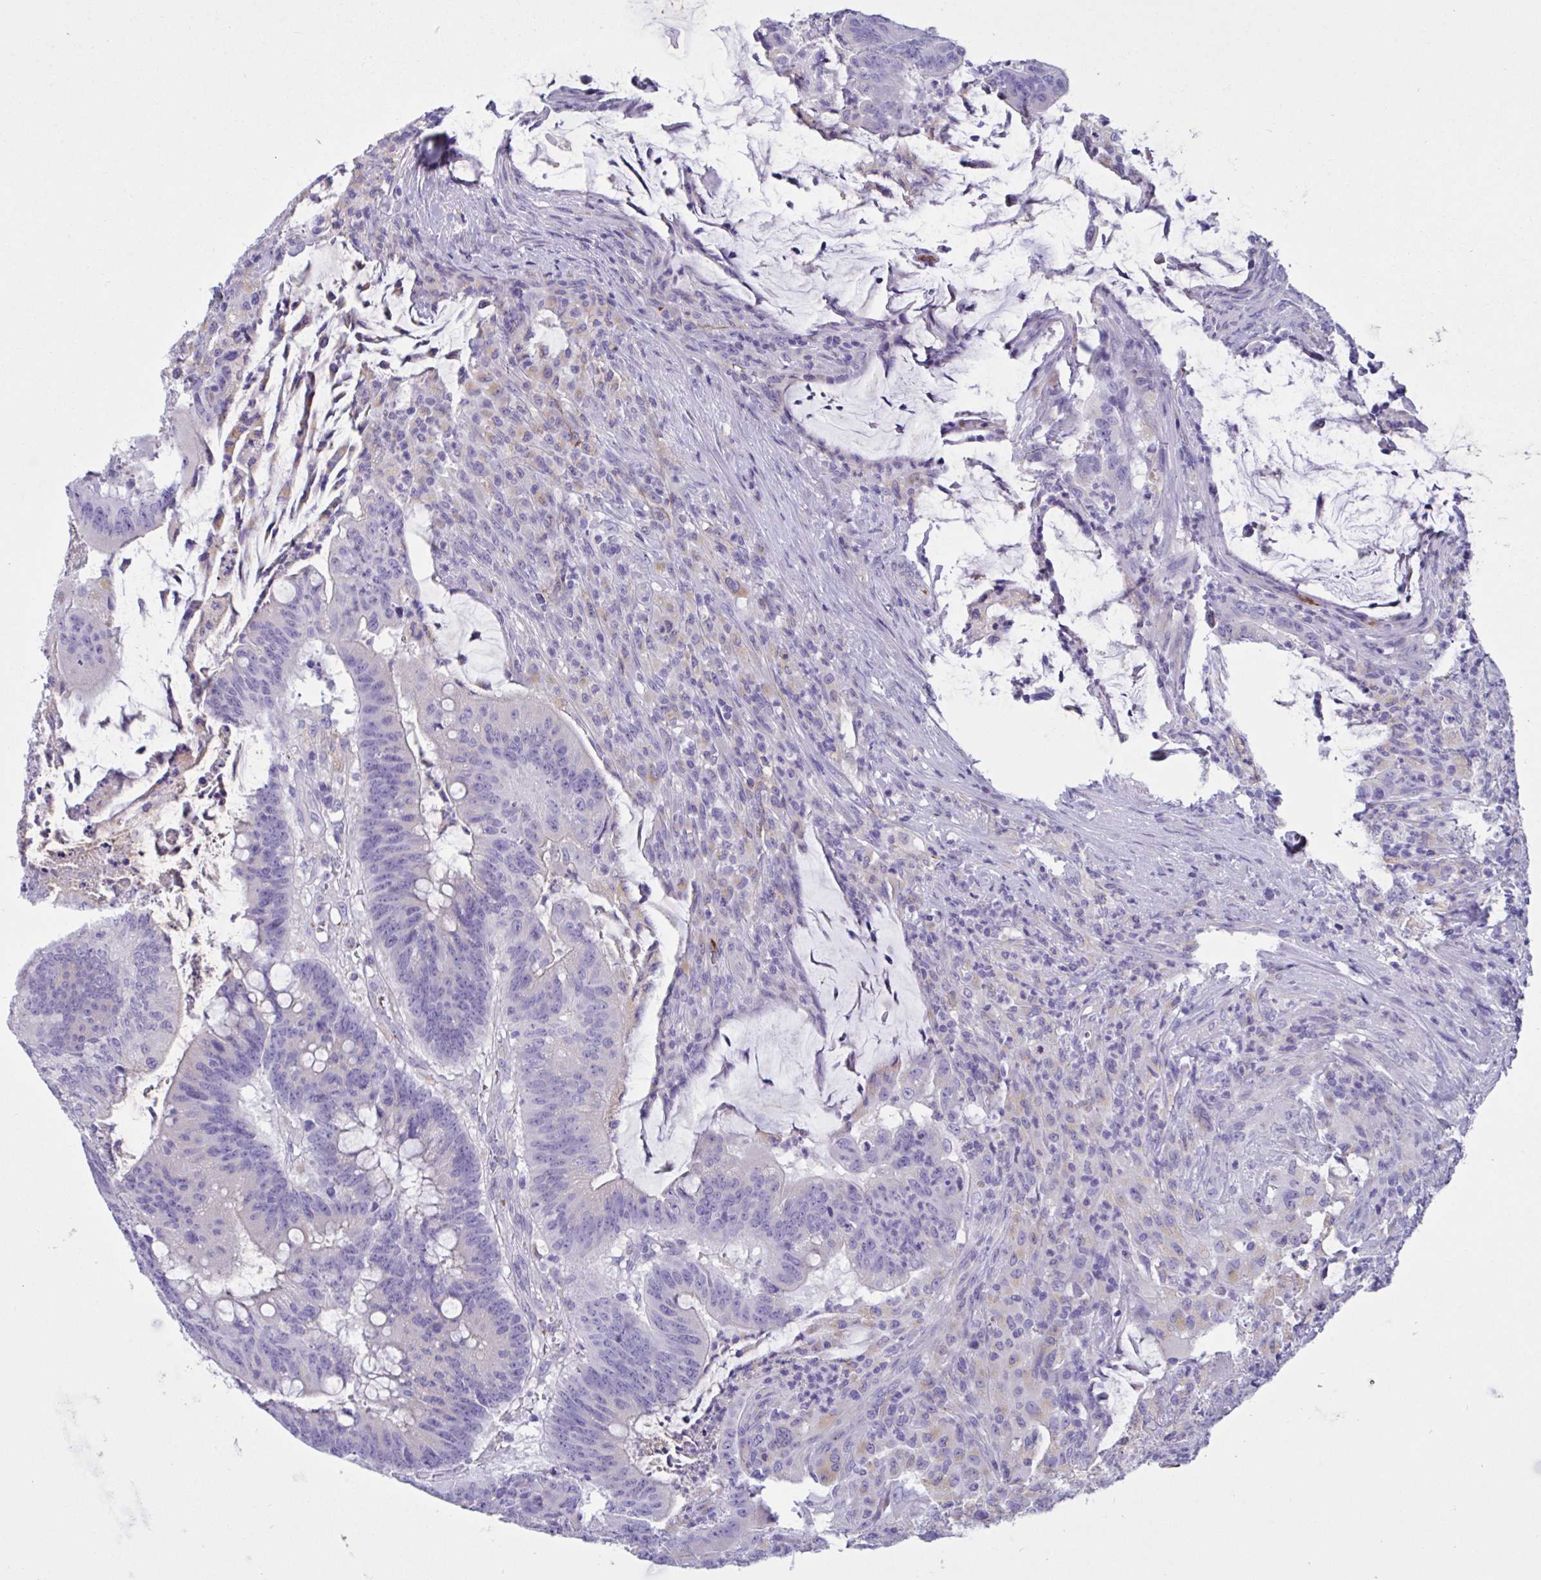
{"staining": {"intensity": "negative", "quantity": "none", "location": "none"}, "tissue": "colorectal cancer", "cell_type": "Tumor cells", "image_type": "cancer", "snomed": [{"axis": "morphology", "description": "Adenocarcinoma, NOS"}, {"axis": "topography", "description": "Colon"}], "caption": "Image shows no significant protein expression in tumor cells of colorectal adenocarcinoma. Nuclei are stained in blue.", "gene": "RPL22L1", "patient": {"sex": "female", "age": 87}}